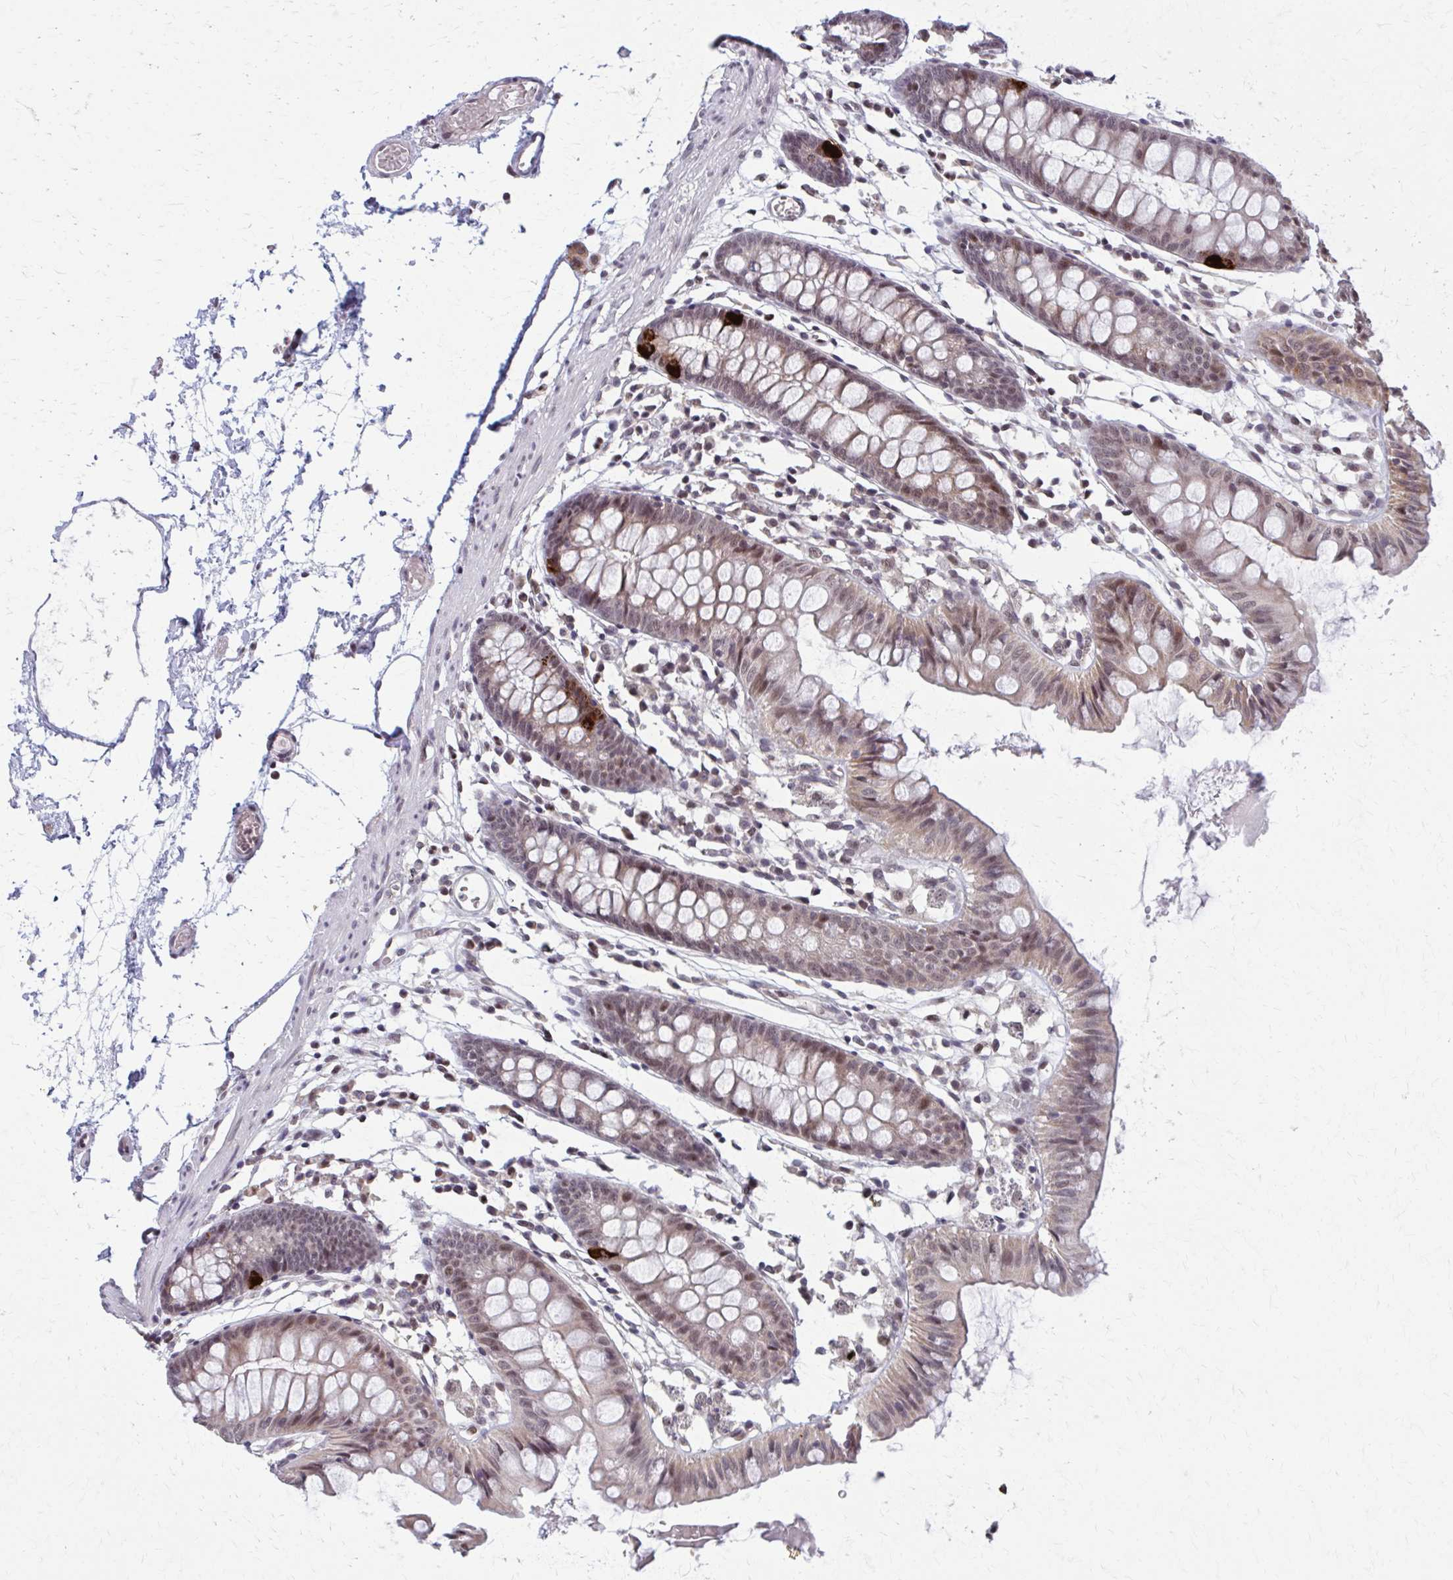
{"staining": {"intensity": "weak", "quantity": ">75%", "location": "cytoplasmic/membranous,nuclear"}, "tissue": "colon", "cell_type": "Endothelial cells", "image_type": "normal", "snomed": [{"axis": "morphology", "description": "Normal tissue, NOS"}, {"axis": "topography", "description": "Colon"}], "caption": "The image exhibits immunohistochemical staining of unremarkable colon. There is weak cytoplasmic/membranous,nuclear expression is appreciated in approximately >75% of endothelial cells.", "gene": "SETBP1", "patient": {"sex": "female", "age": 84}}